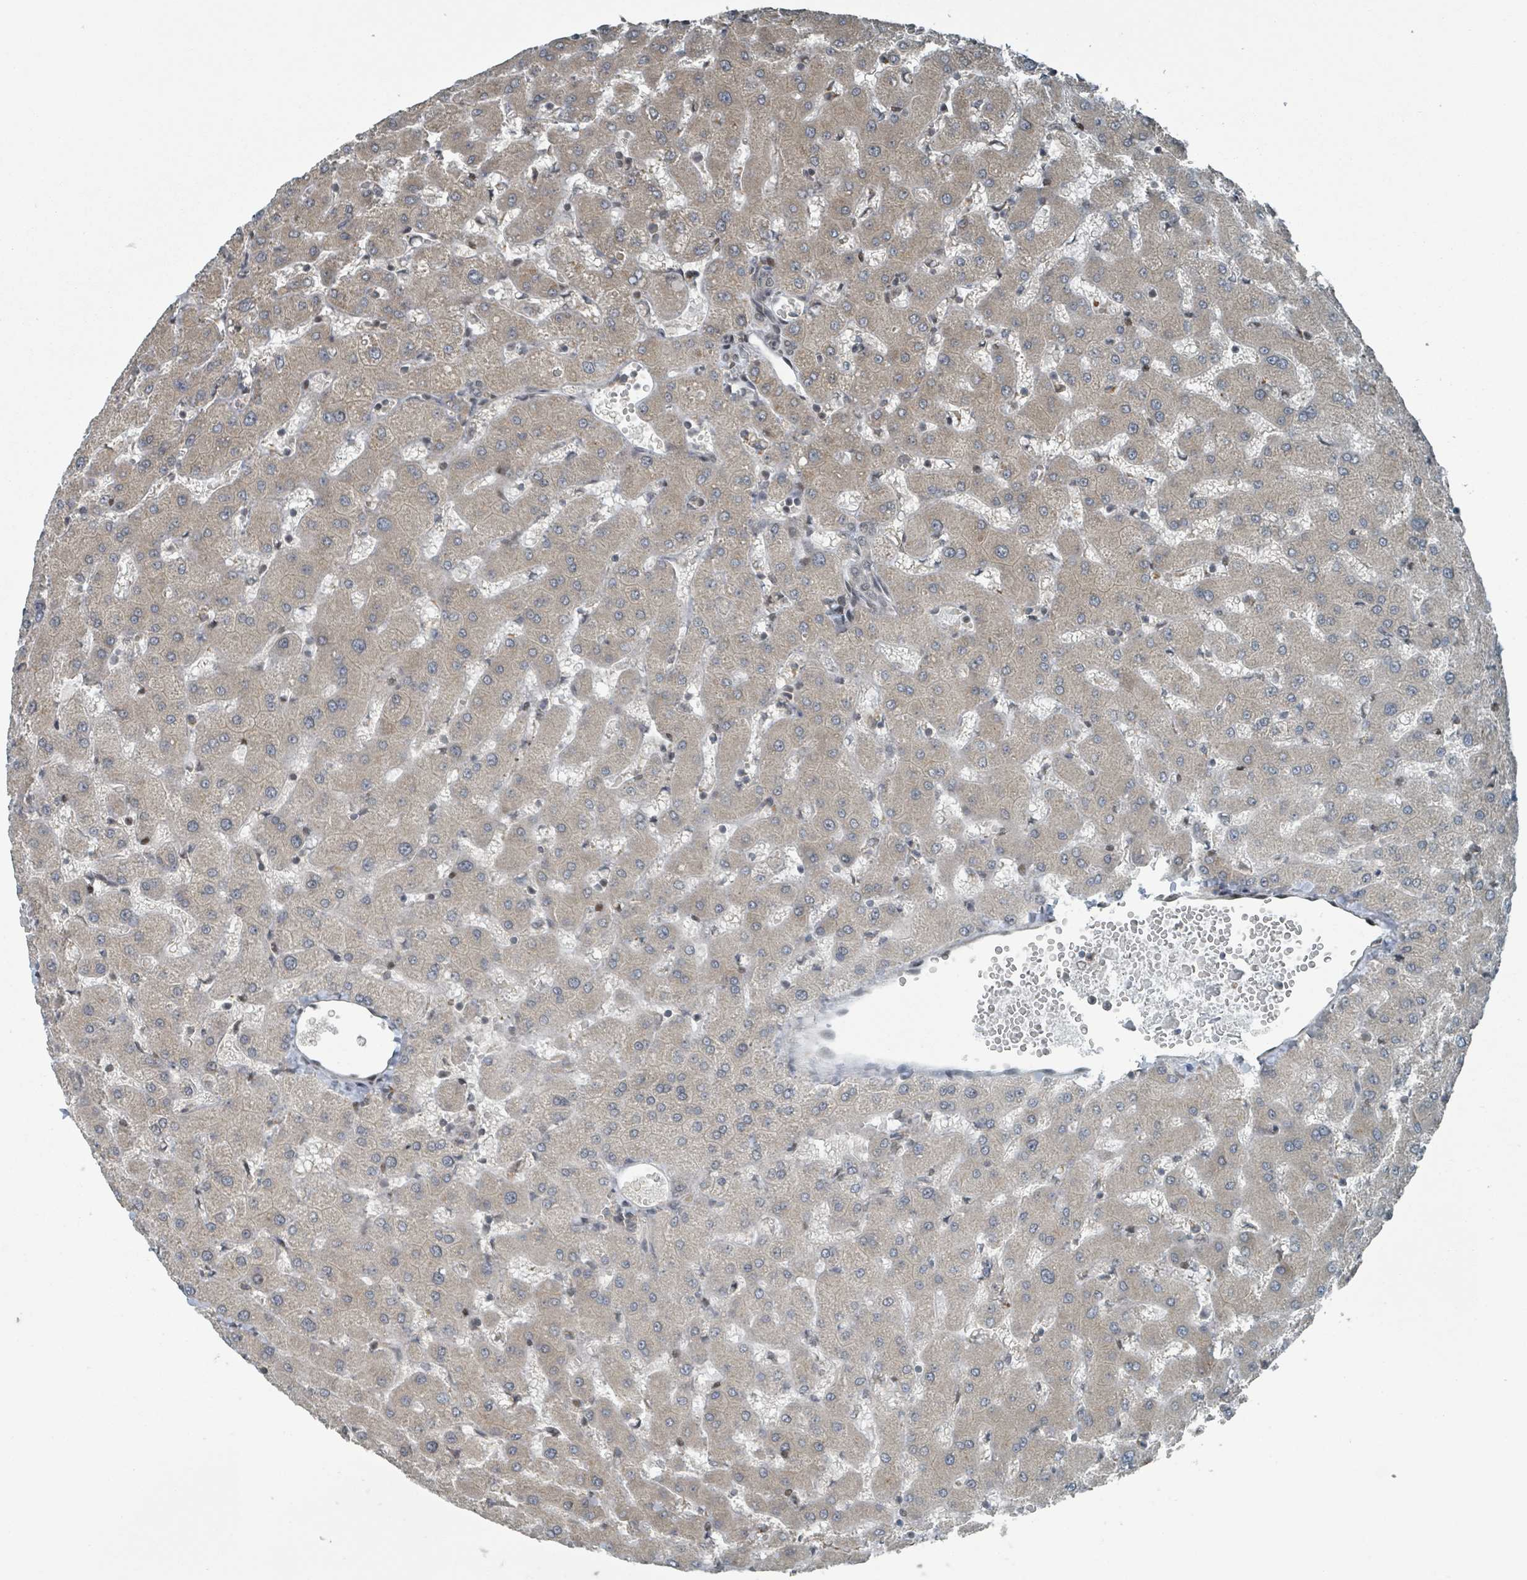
{"staining": {"intensity": "negative", "quantity": "none", "location": "none"}, "tissue": "liver", "cell_type": "Cholangiocytes", "image_type": "normal", "snomed": [{"axis": "morphology", "description": "Normal tissue, NOS"}, {"axis": "topography", "description": "Liver"}], "caption": "An immunohistochemistry photomicrograph of unremarkable liver is shown. There is no staining in cholangiocytes of liver.", "gene": "PHIP", "patient": {"sex": "female", "age": 63}}